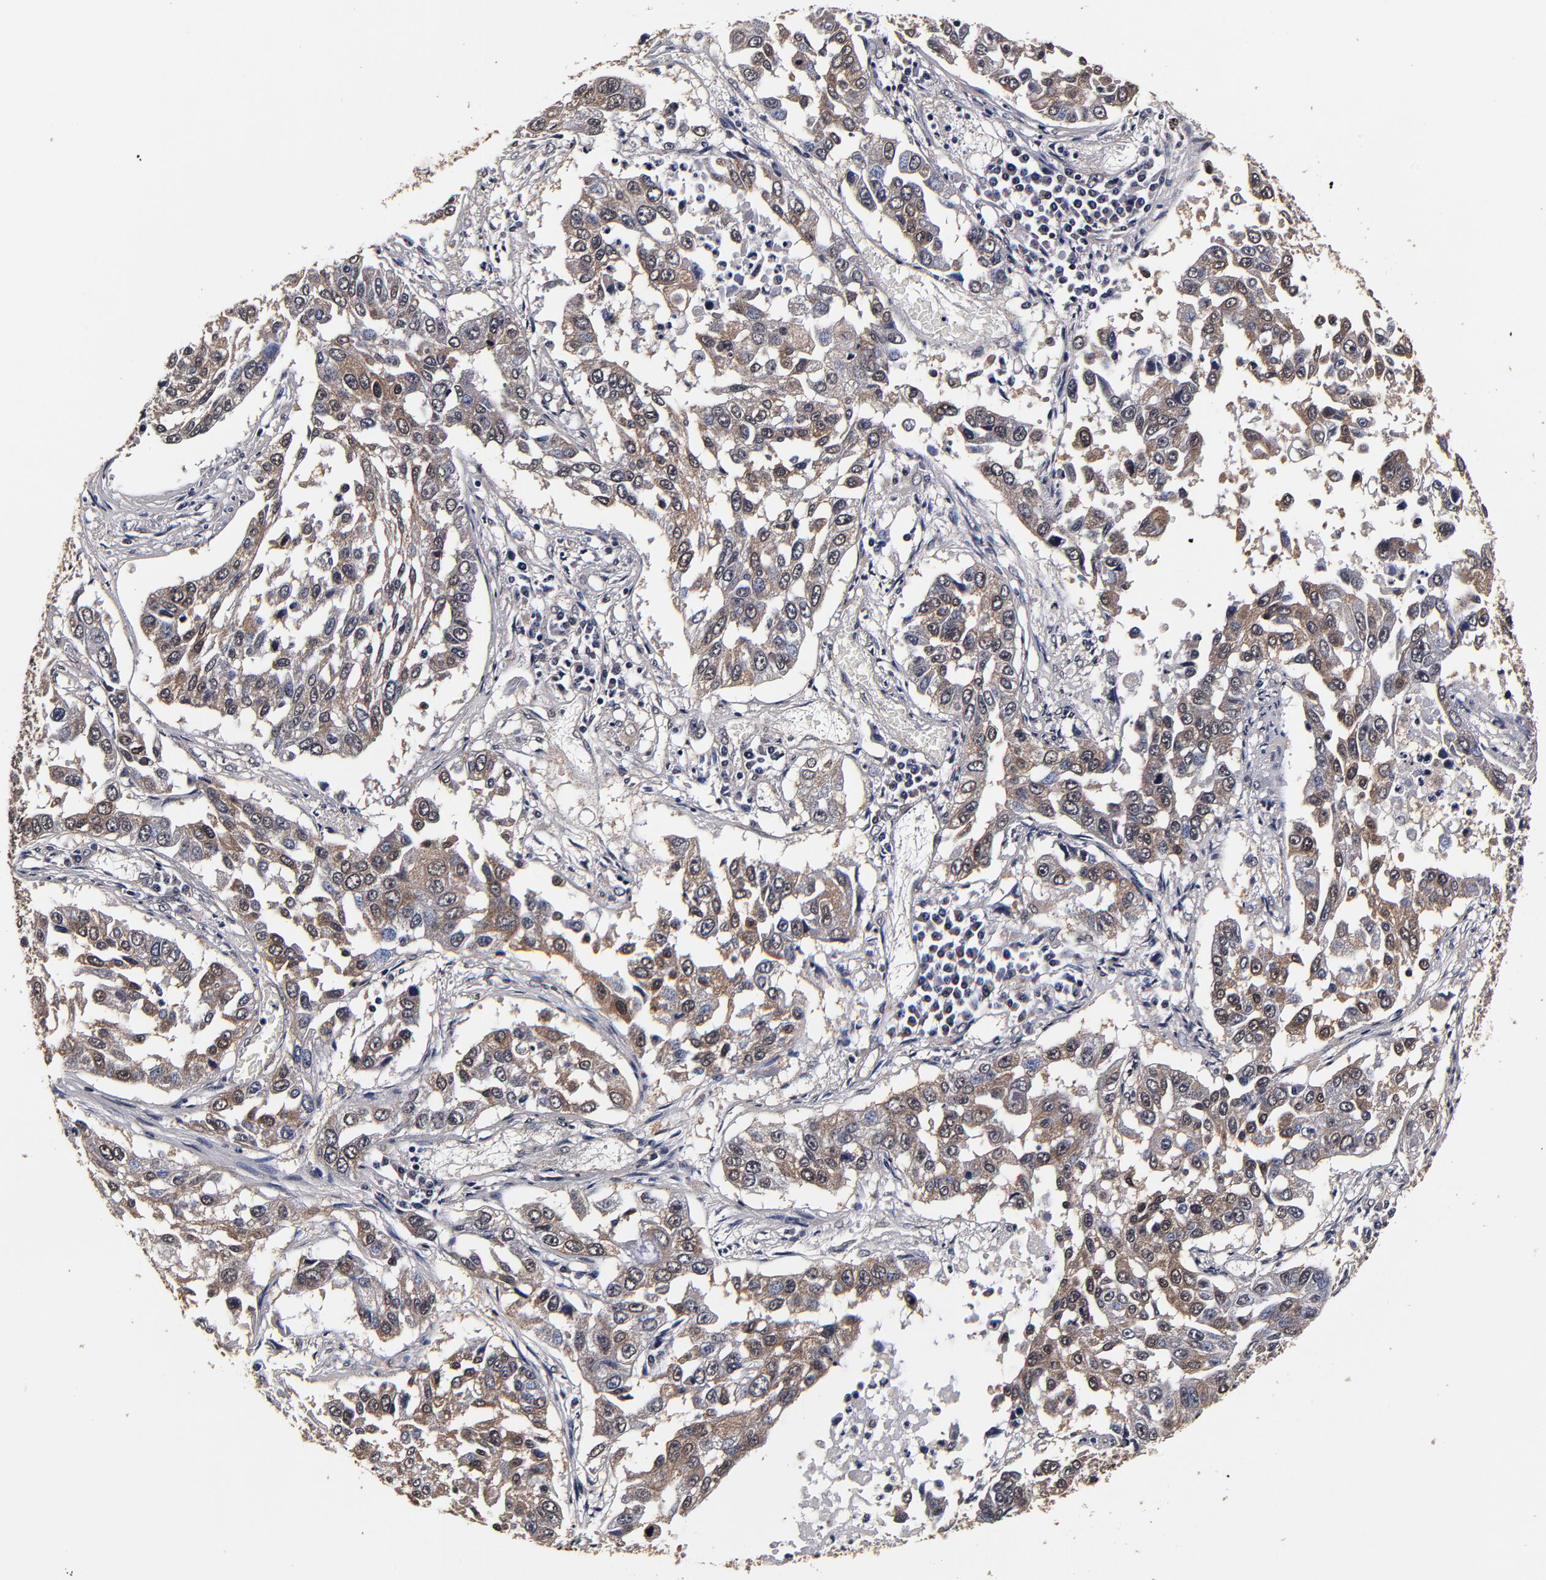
{"staining": {"intensity": "moderate", "quantity": "25%-75%", "location": "cytoplasmic/membranous"}, "tissue": "lung cancer", "cell_type": "Tumor cells", "image_type": "cancer", "snomed": [{"axis": "morphology", "description": "Squamous cell carcinoma, NOS"}, {"axis": "topography", "description": "Lung"}], "caption": "There is medium levels of moderate cytoplasmic/membranous staining in tumor cells of squamous cell carcinoma (lung), as demonstrated by immunohistochemical staining (brown color).", "gene": "MMP15", "patient": {"sex": "male", "age": 71}}